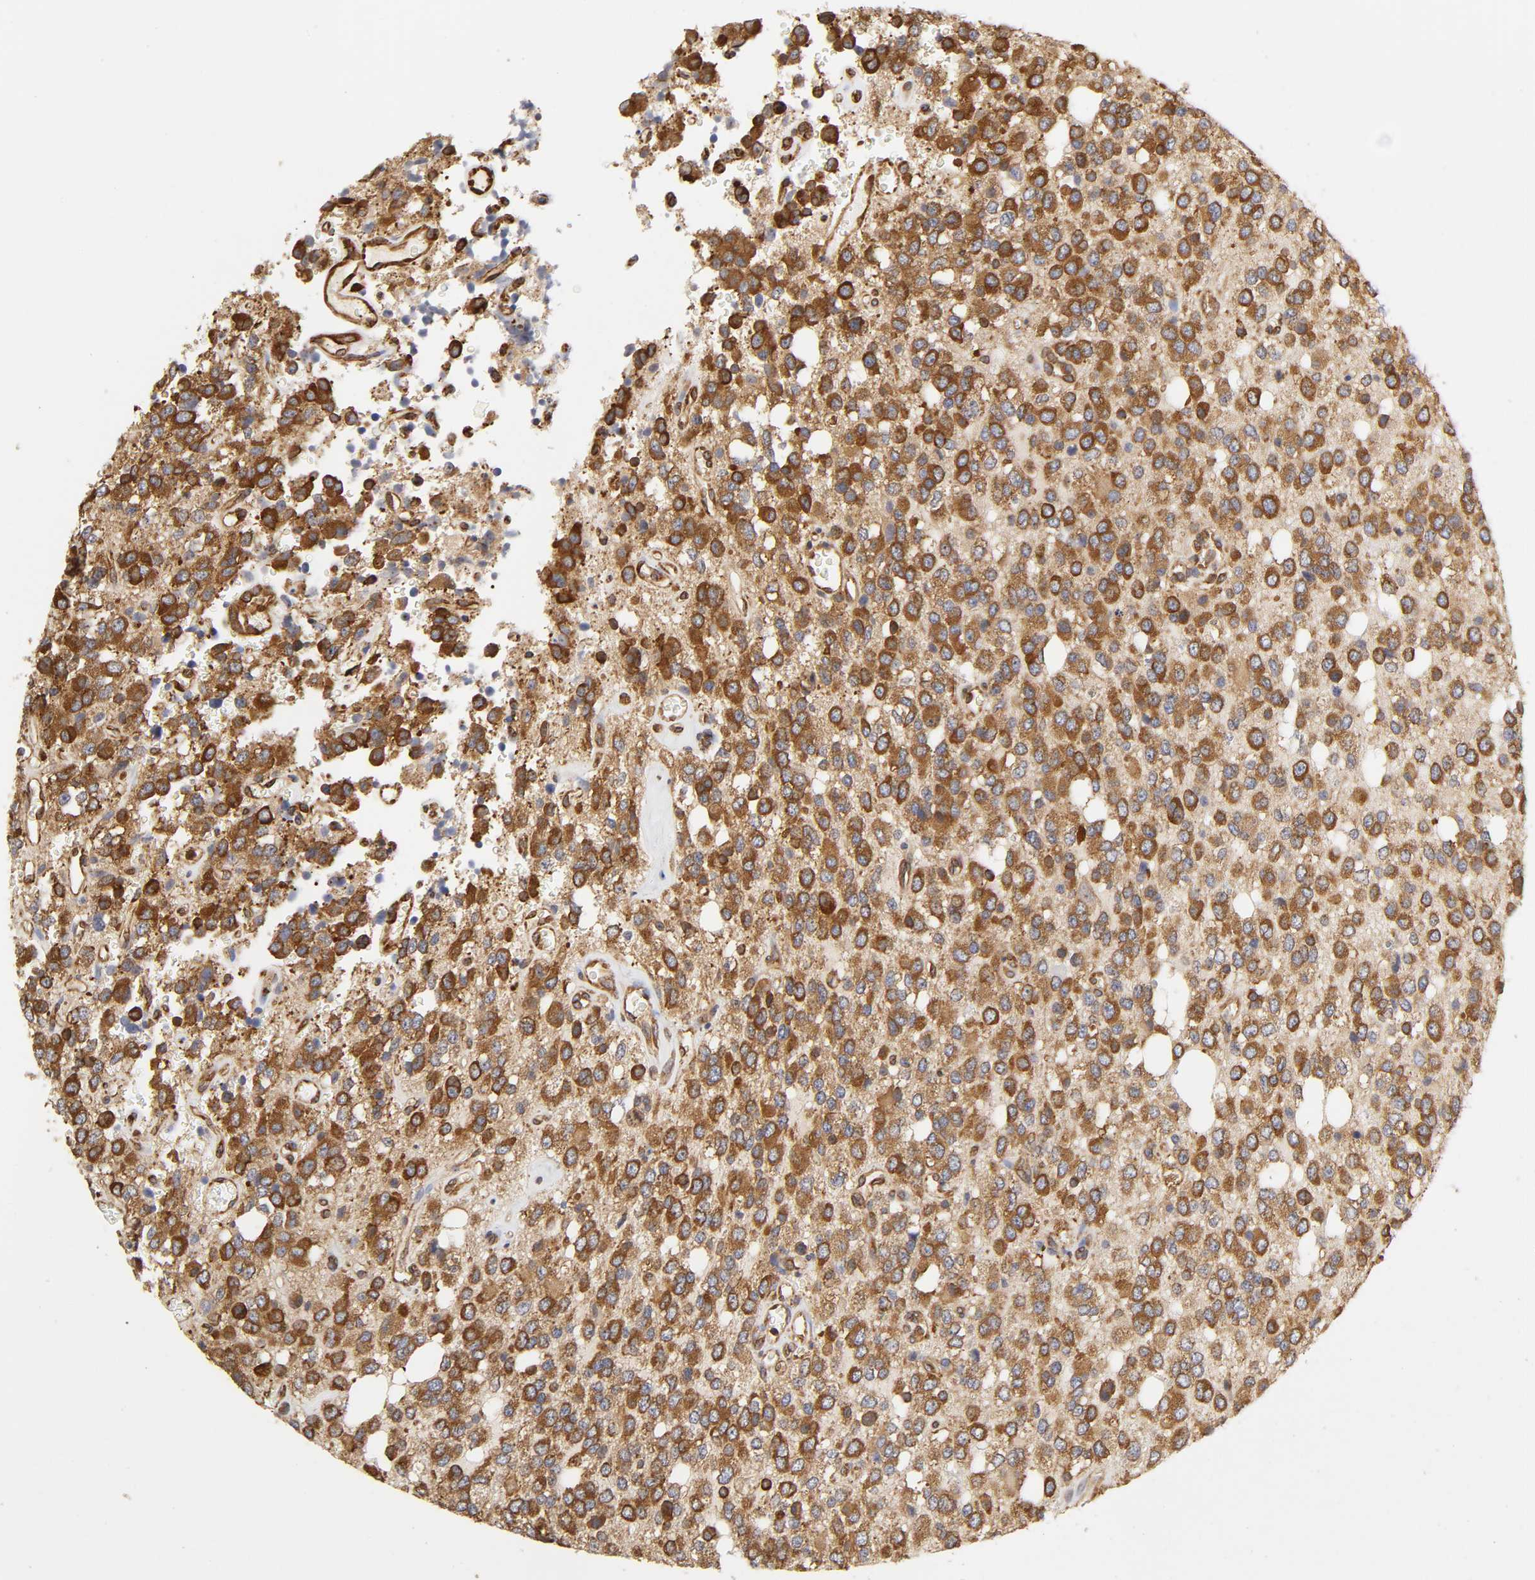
{"staining": {"intensity": "strong", "quantity": ">75%", "location": "cytoplasmic/membranous"}, "tissue": "glioma", "cell_type": "Tumor cells", "image_type": "cancer", "snomed": [{"axis": "morphology", "description": "Glioma, malignant, High grade"}, {"axis": "topography", "description": "Brain"}], "caption": "Strong cytoplasmic/membranous staining for a protein is appreciated in about >75% of tumor cells of high-grade glioma (malignant) using immunohistochemistry.", "gene": "RPL14", "patient": {"sex": "male", "age": 47}}